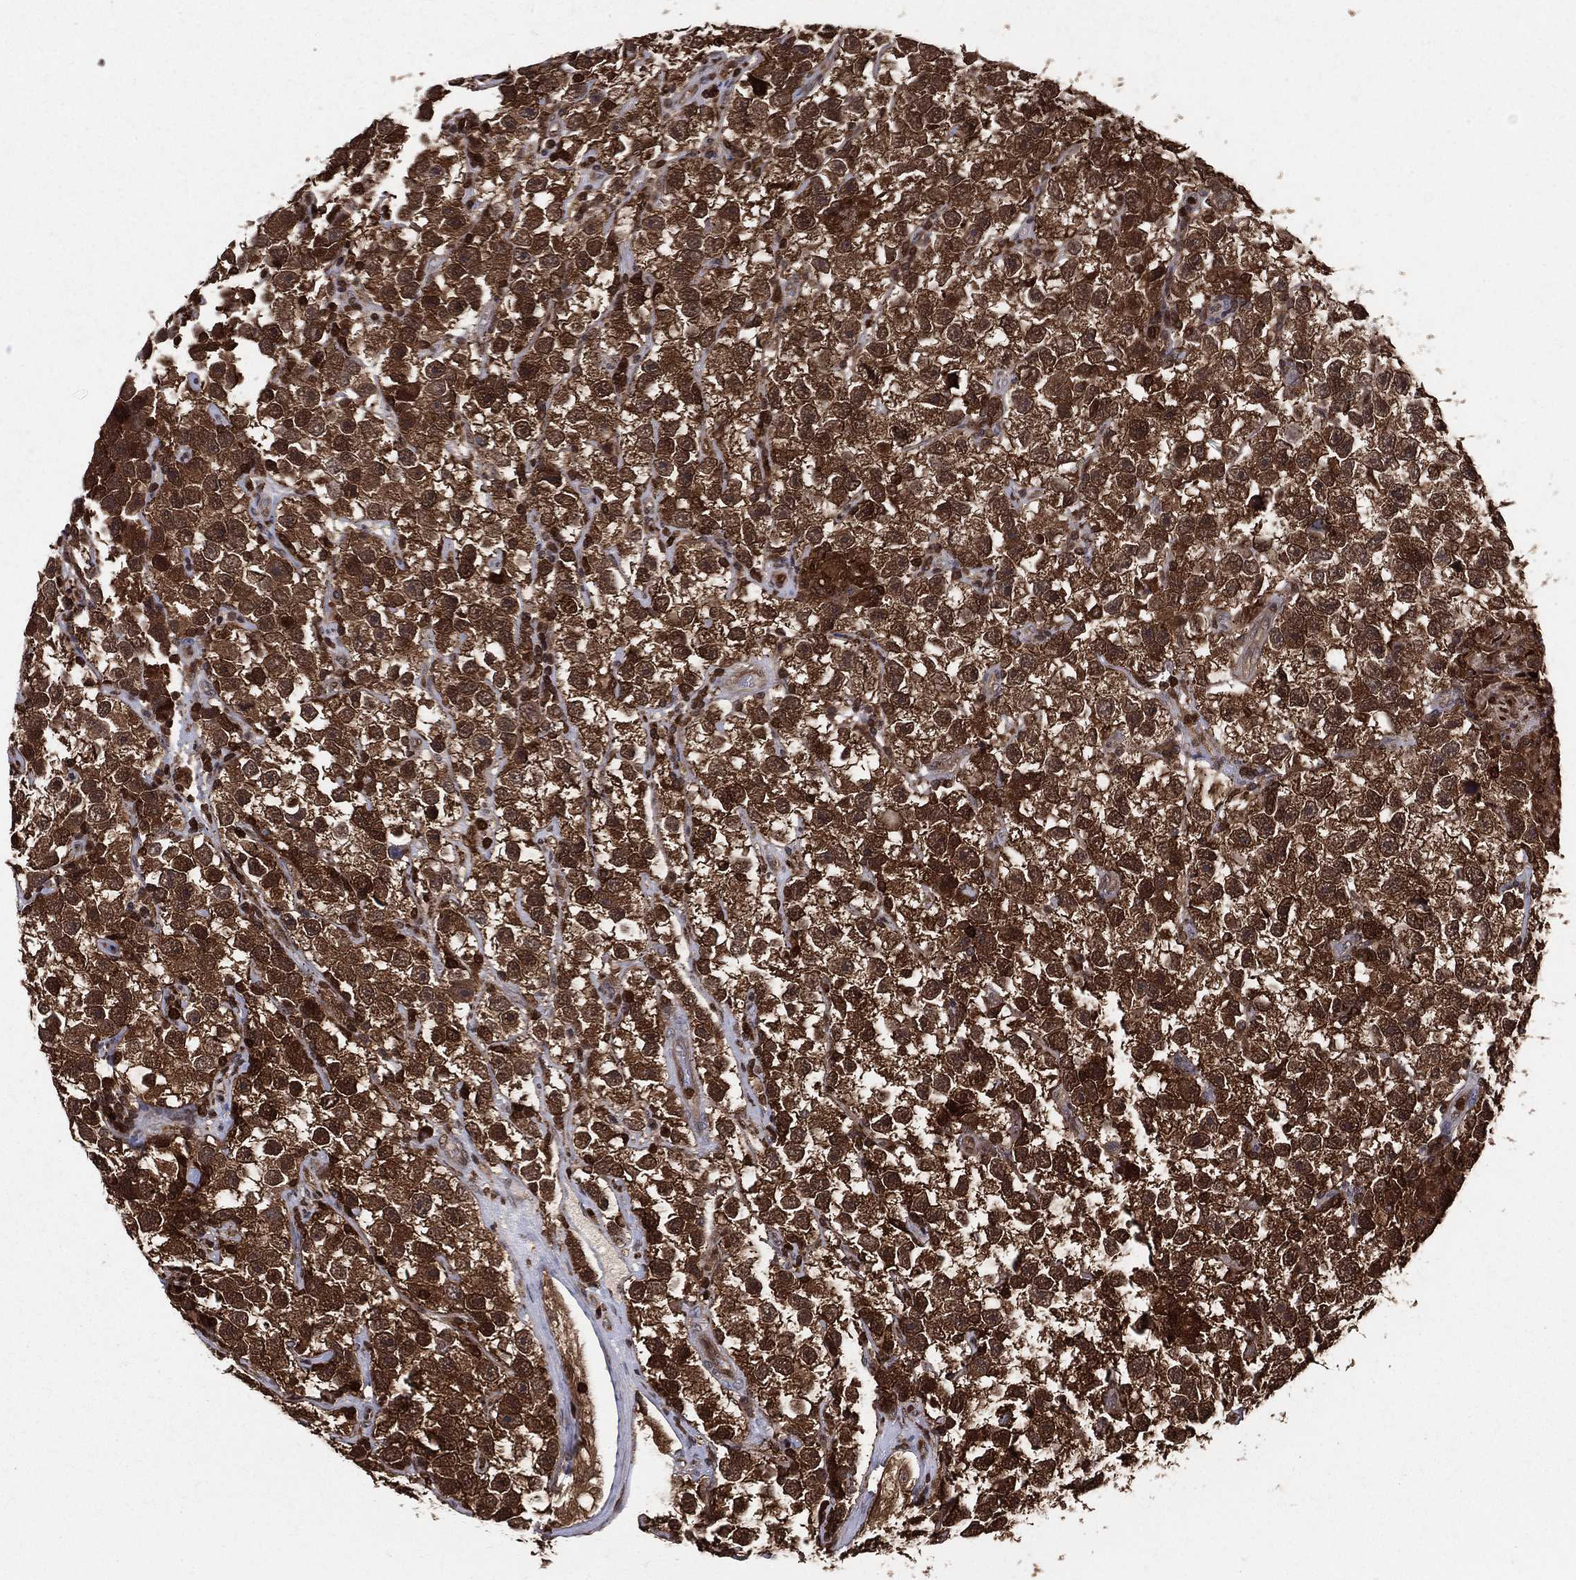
{"staining": {"intensity": "strong", "quantity": ">75%", "location": "cytoplasmic/membranous,nuclear"}, "tissue": "testis cancer", "cell_type": "Tumor cells", "image_type": "cancer", "snomed": [{"axis": "morphology", "description": "Seminoma, NOS"}, {"axis": "topography", "description": "Testis"}], "caption": "Protein staining by IHC displays strong cytoplasmic/membranous and nuclear staining in approximately >75% of tumor cells in testis seminoma. The staining was performed using DAB, with brown indicating positive protein expression. Nuclei are stained blue with hematoxylin.", "gene": "ENO1", "patient": {"sex": "male", "age": 26}}